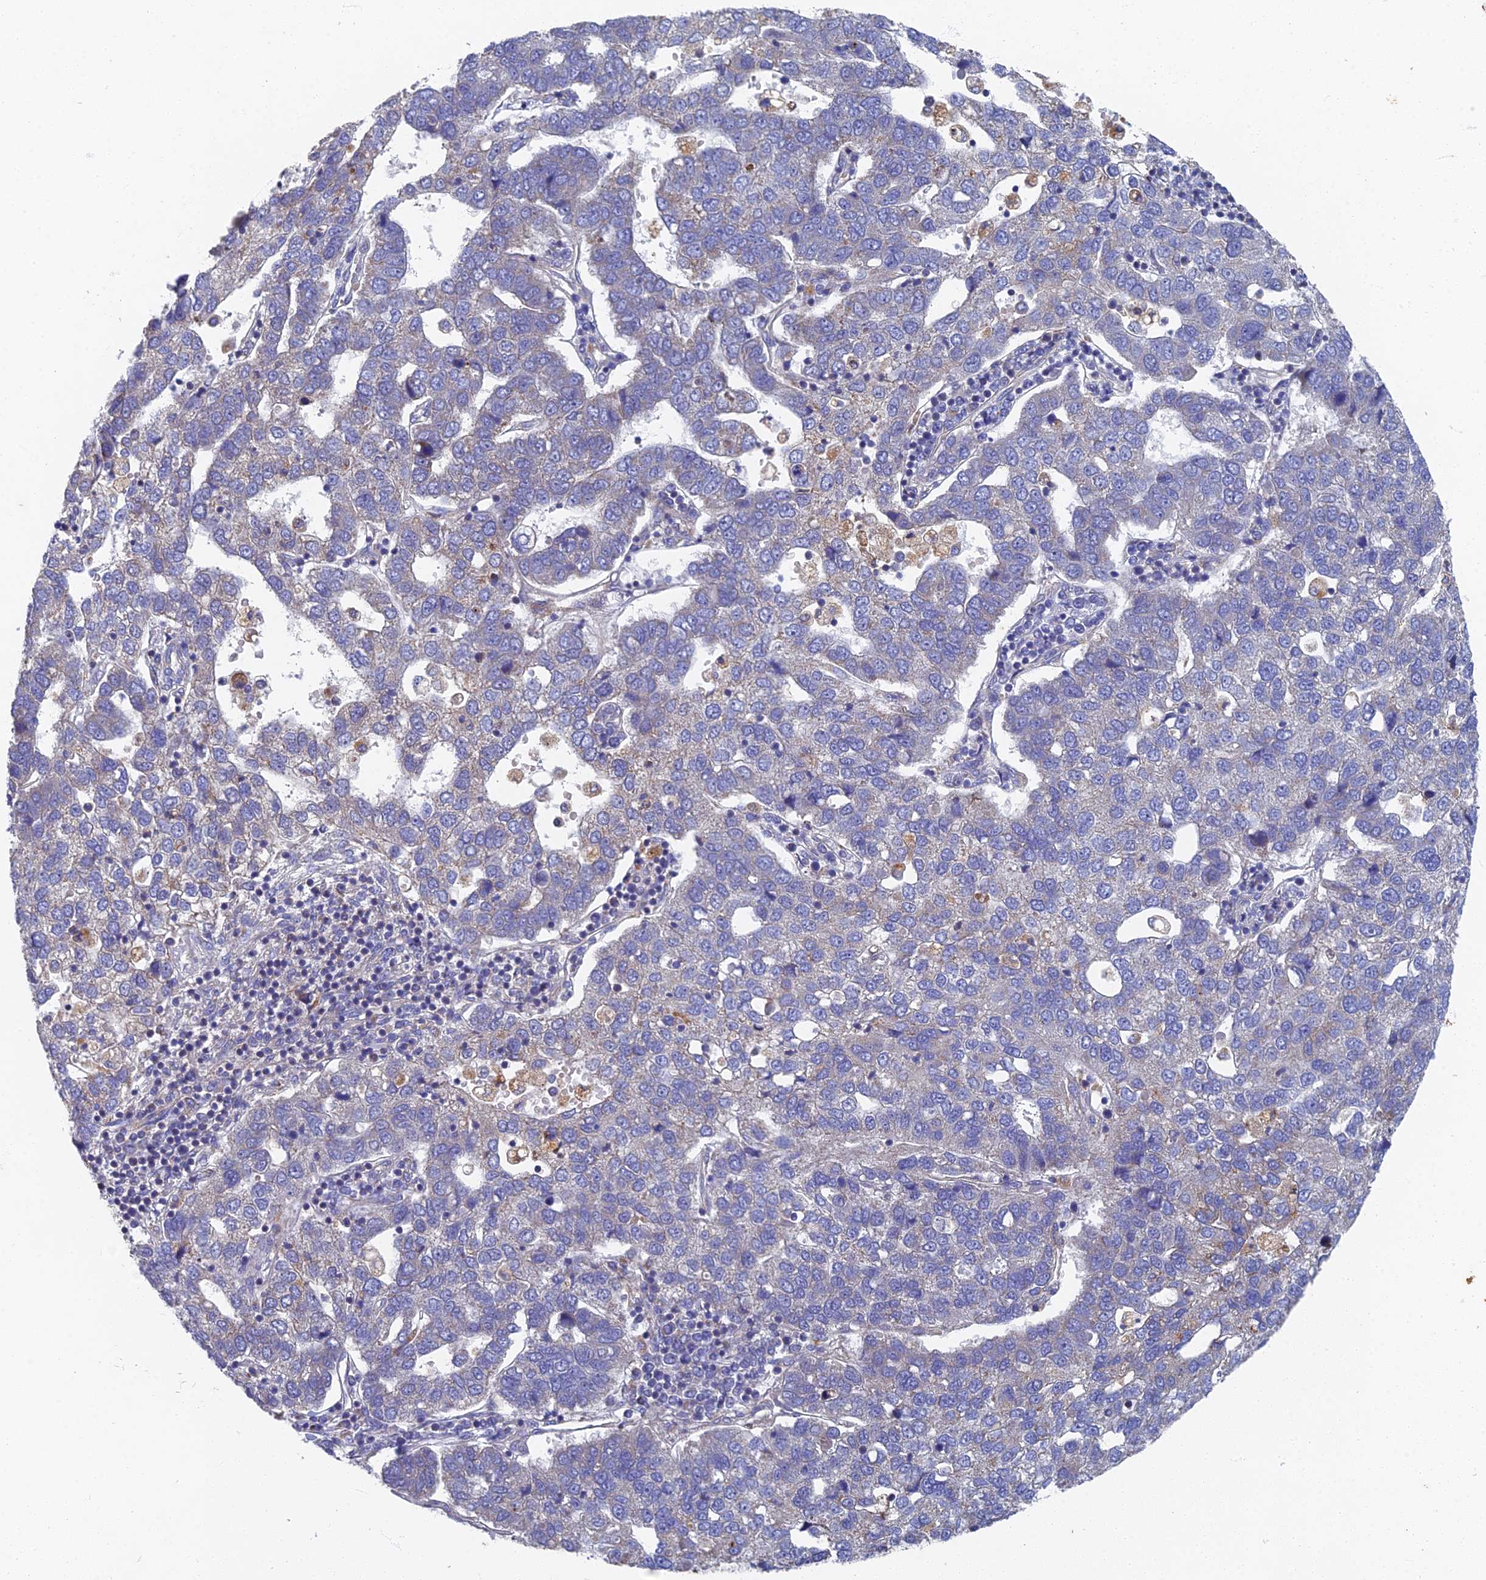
{"staining": {"intensity": "negative", "quantity": "none", "location": "none"}, "tissue": "pancreatic cancer", "cell_type": "Tumor cells", "image_type": "cancer", "snomed": [{"axis": "morphology", "description": "Adenocarcinoma, NOS"}, {"axis": "topography", "description": "Pancreas"}], "caption": "A photomicrograph of pancreatic adenocarcinoma stained for a protein exhibits no brown staining in tumor cells.", "gene": "RNASEK", "patient": {"sex": "female", "age": 61}}